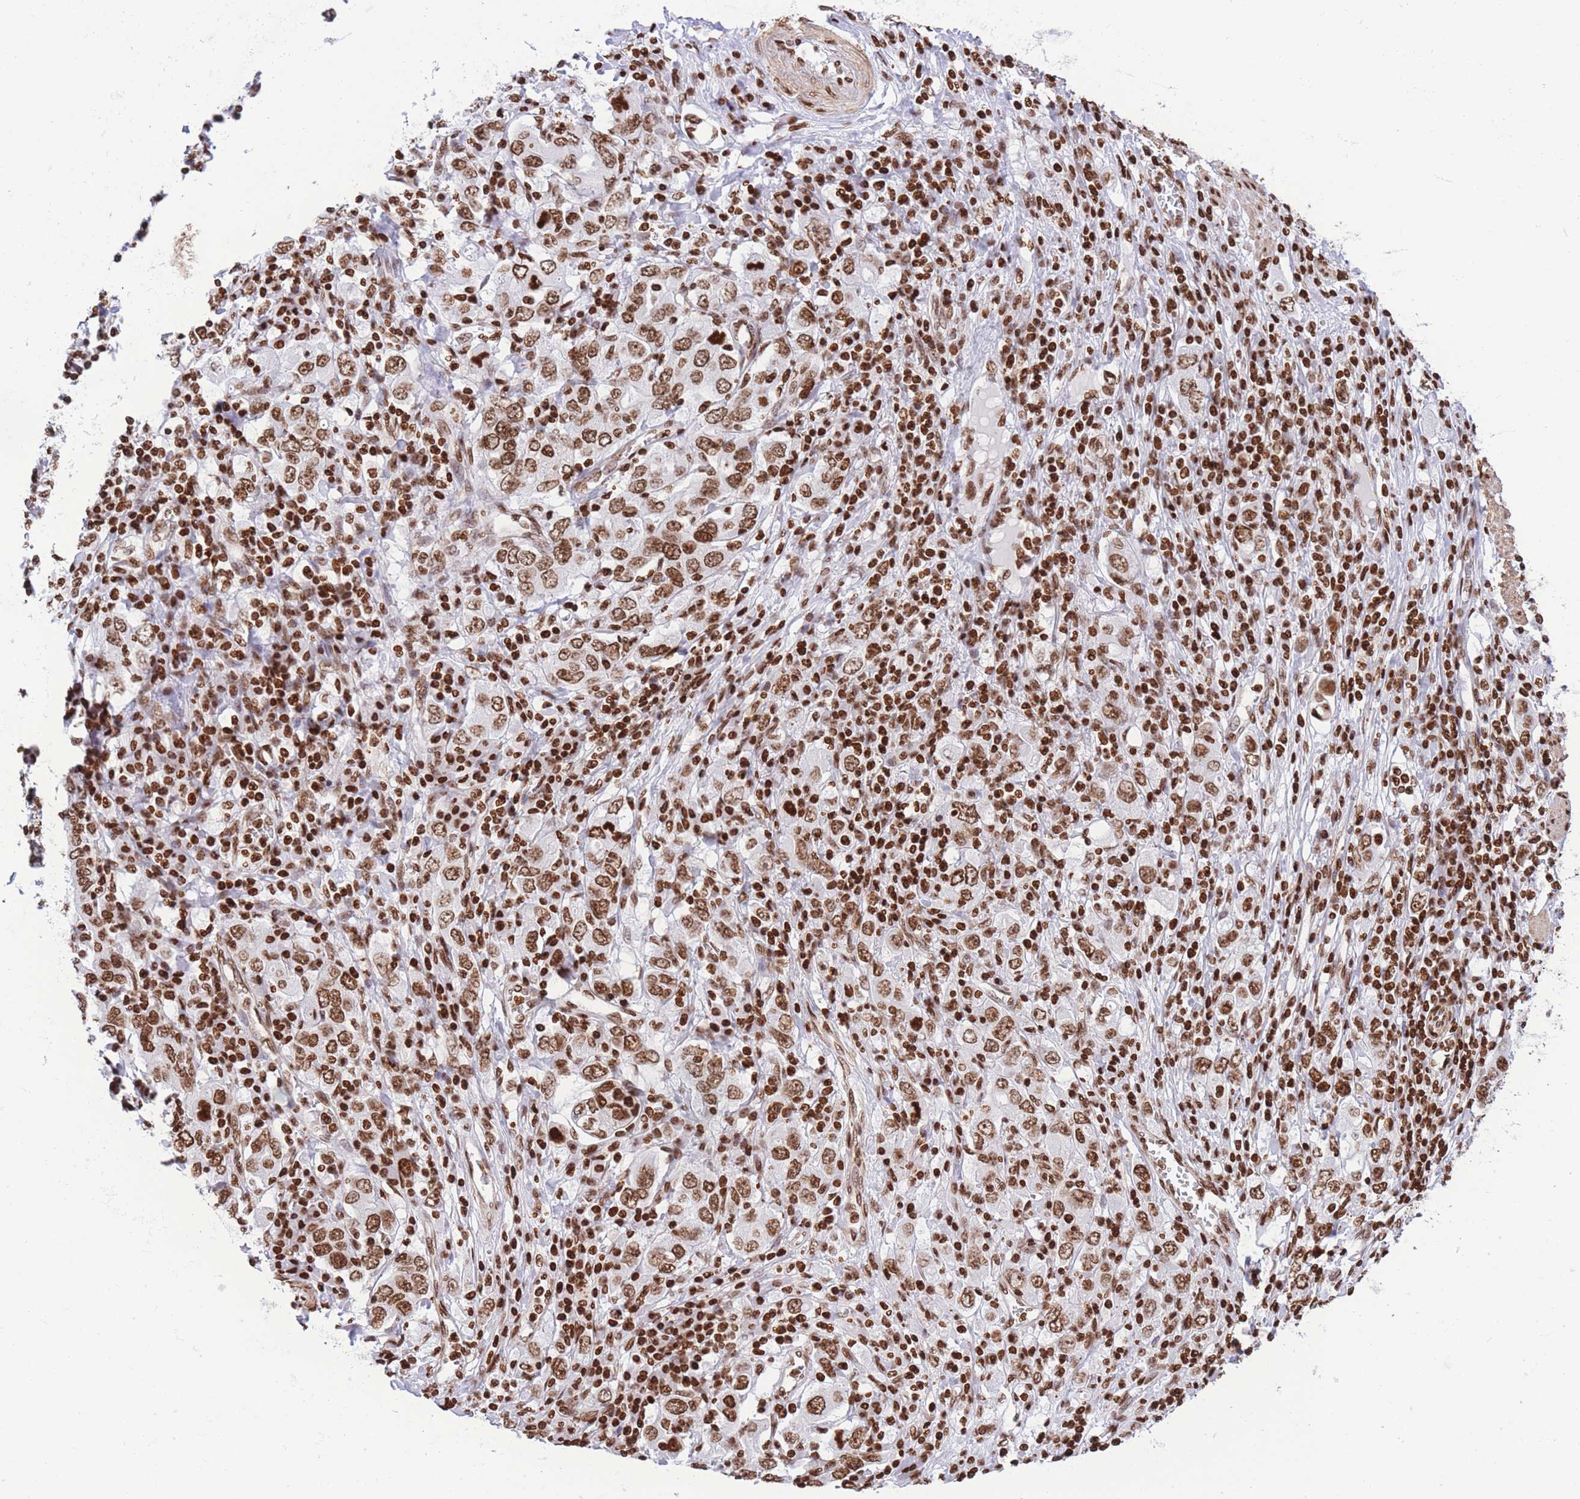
{"staining": {"intensity": "moderate", "quantity": ">75%", "location": "nuclear"}, "tissue": "stomach cancer", "cell_type": "Tumor cells", "image_type": "cancer", "snomed": [{"axis": "morphology", "description": "Adenocarcinoma, NOS"}, {"axis": "topography", "description": "Stomach, upper"}, {"axis": "topography", "description": "Stomach"}], "caption": "Protein expression analysis of human stomach cancer (adenocarcinoma) reveals moderate nuclear staining in approximately >75% of tumor cells.", "gene": "H2BC11", "patient": {"sex": "male", "age": 62}}